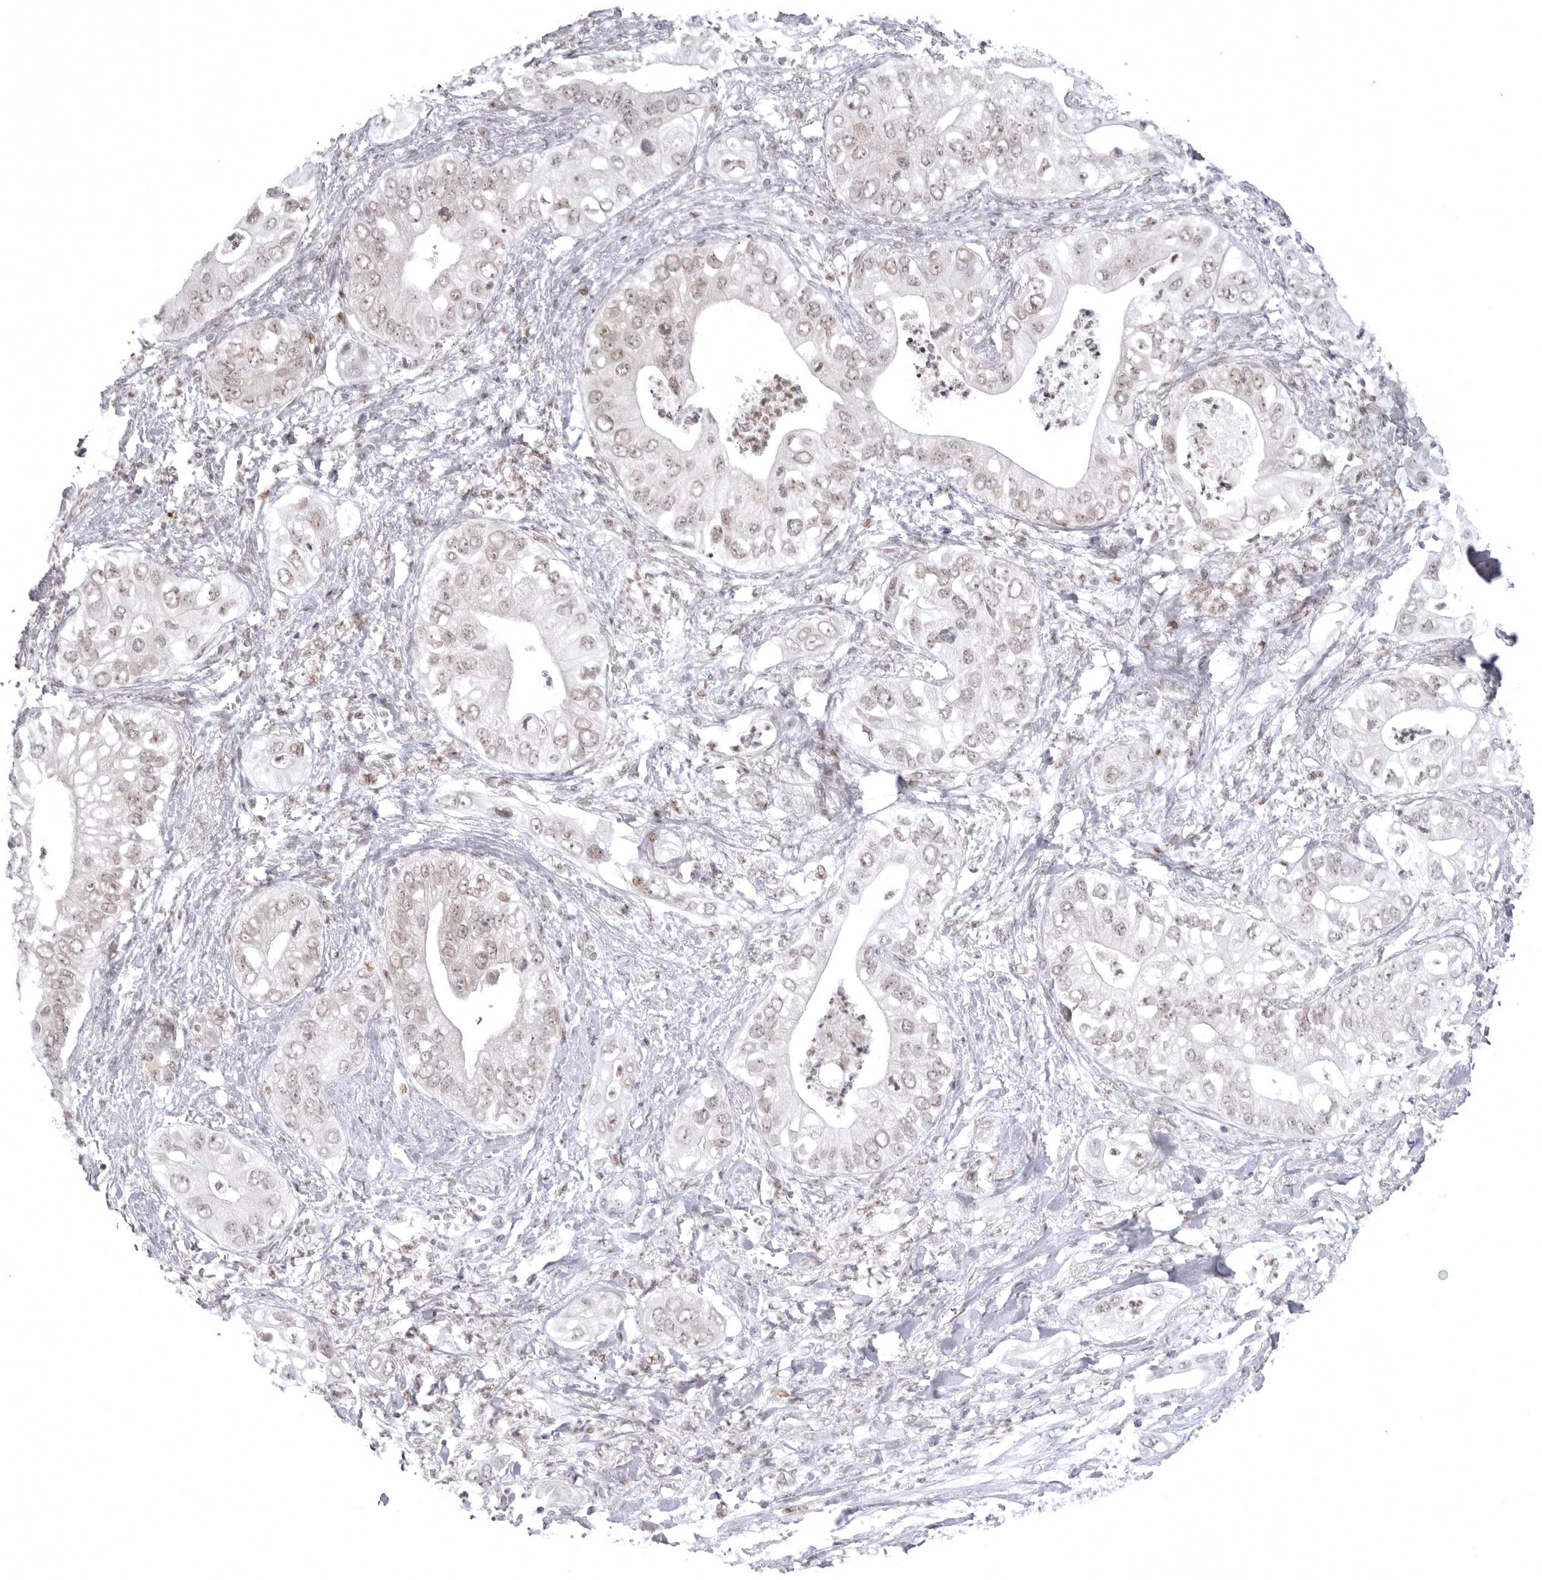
{"staining": {"intensity": "weak", "quantity": "<25%", "location": "nuclear"}, "tissue": "pancreatic cancer", "cell_type": "Tumor cells", "image_type": "cancer", "snomed": [{"axis": "morphology", "description": "Adenocarcinoma, NOS"}, {"axis": "topography", "description": "Pancreas"}], "caption": "Pancreatic cancer was stained to show a protein in brown. There is no significant expression in tumor cells. (Brightfield microscopy of DAB immunohistochemistry (IHC) at high magnification).", "gene": "PTK2B", "patient": {"sex": "female", "age": 78}}